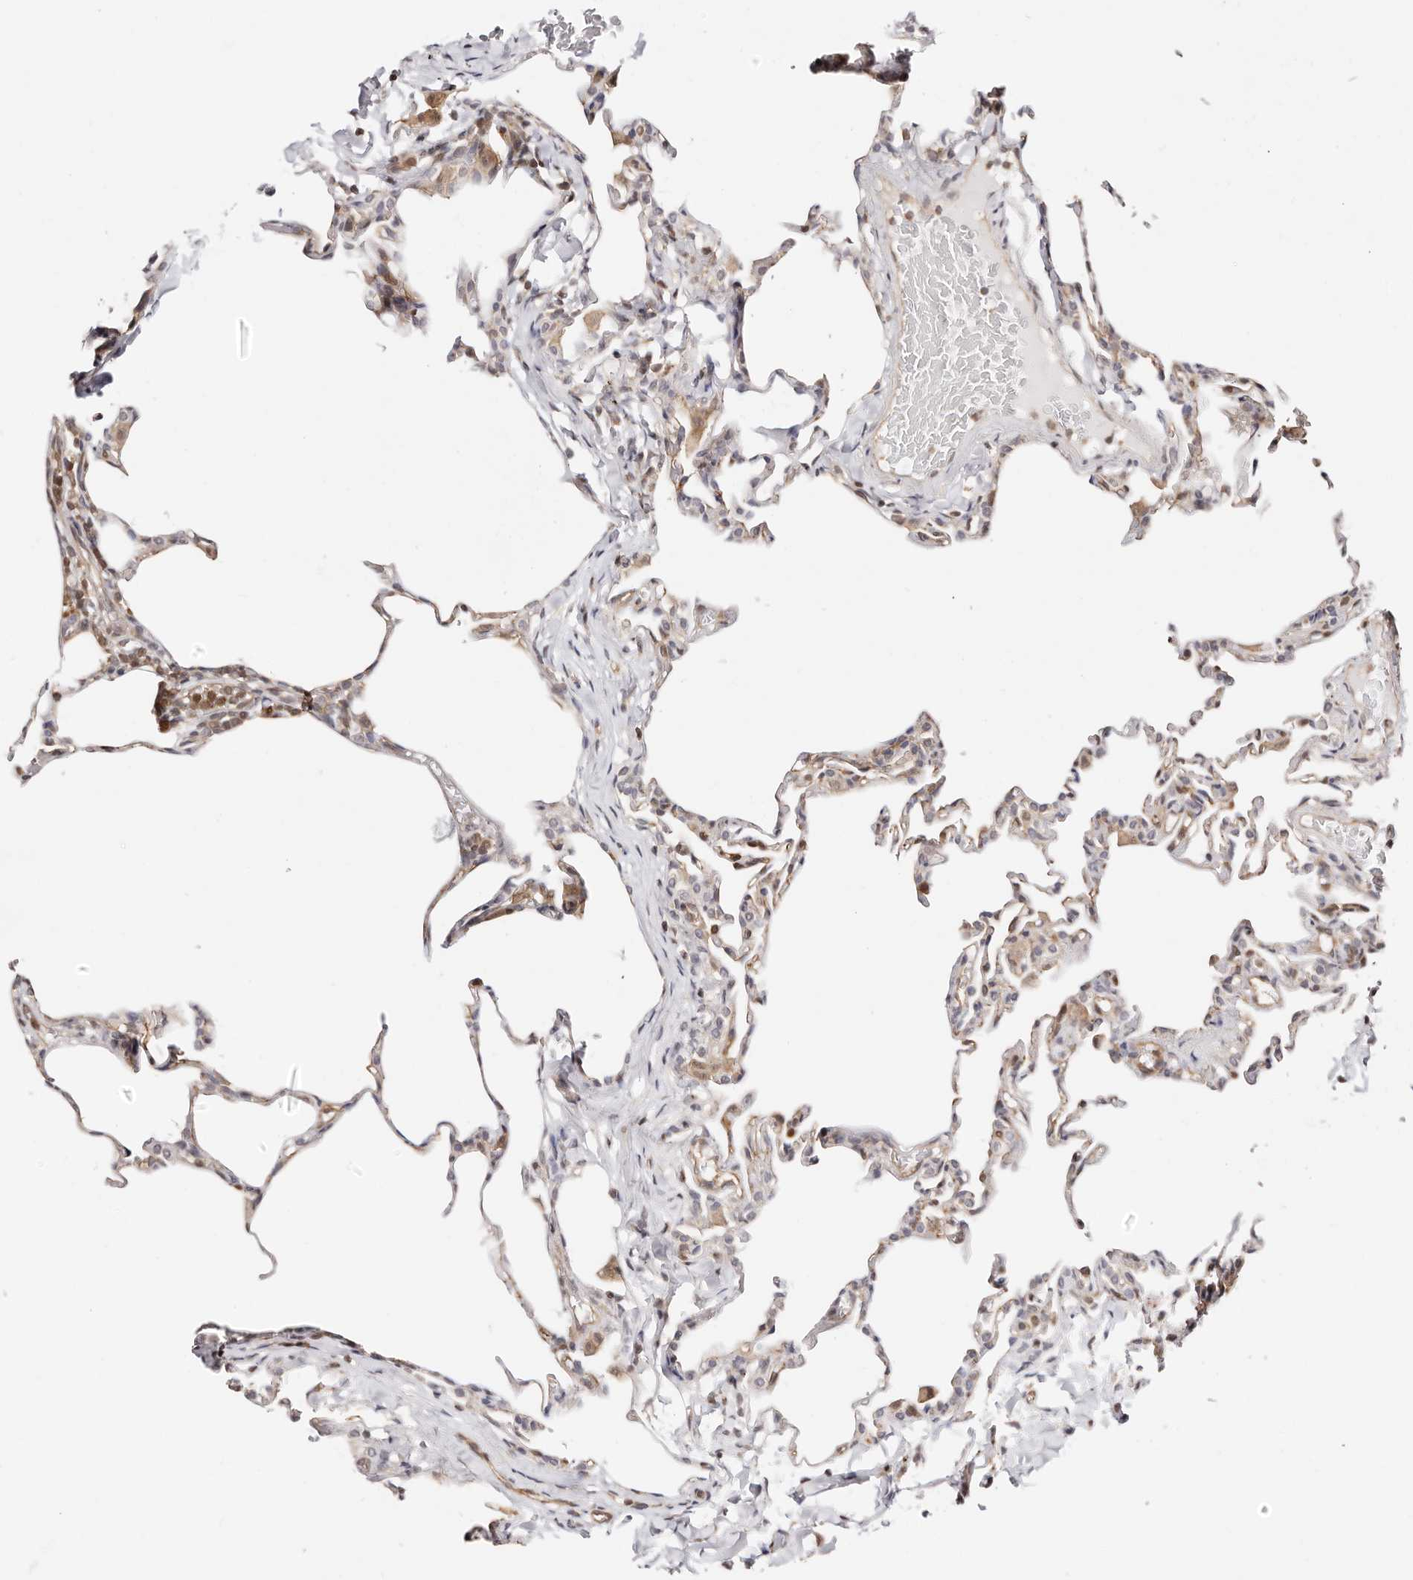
{"staining": {"intensity": "moderate", "quantity": "<25%", "location": "cytoplasmic/membranous"}, "tissue": "lung", "cell_type": "Alveolar cells", "image_type": "normal", "snomed": [{"axis": "morphology", "description": "Normal tissue, NOS"}, {"axis": "topography", "description": "Lung"}], "caption": "An immunohistochemistry (IHC) micrograph of benign tissue is shown. Protein staining in brown shows moderate cytoplasmic/membranous positivity in lung within alveolar cells. The protein is stained brown, and the nuclei are stained in blue (DAB IHC with brightfield microscopy, high magnification).", "gene": "STAT5A", "patient": {"sex": "male", "age": 20}}